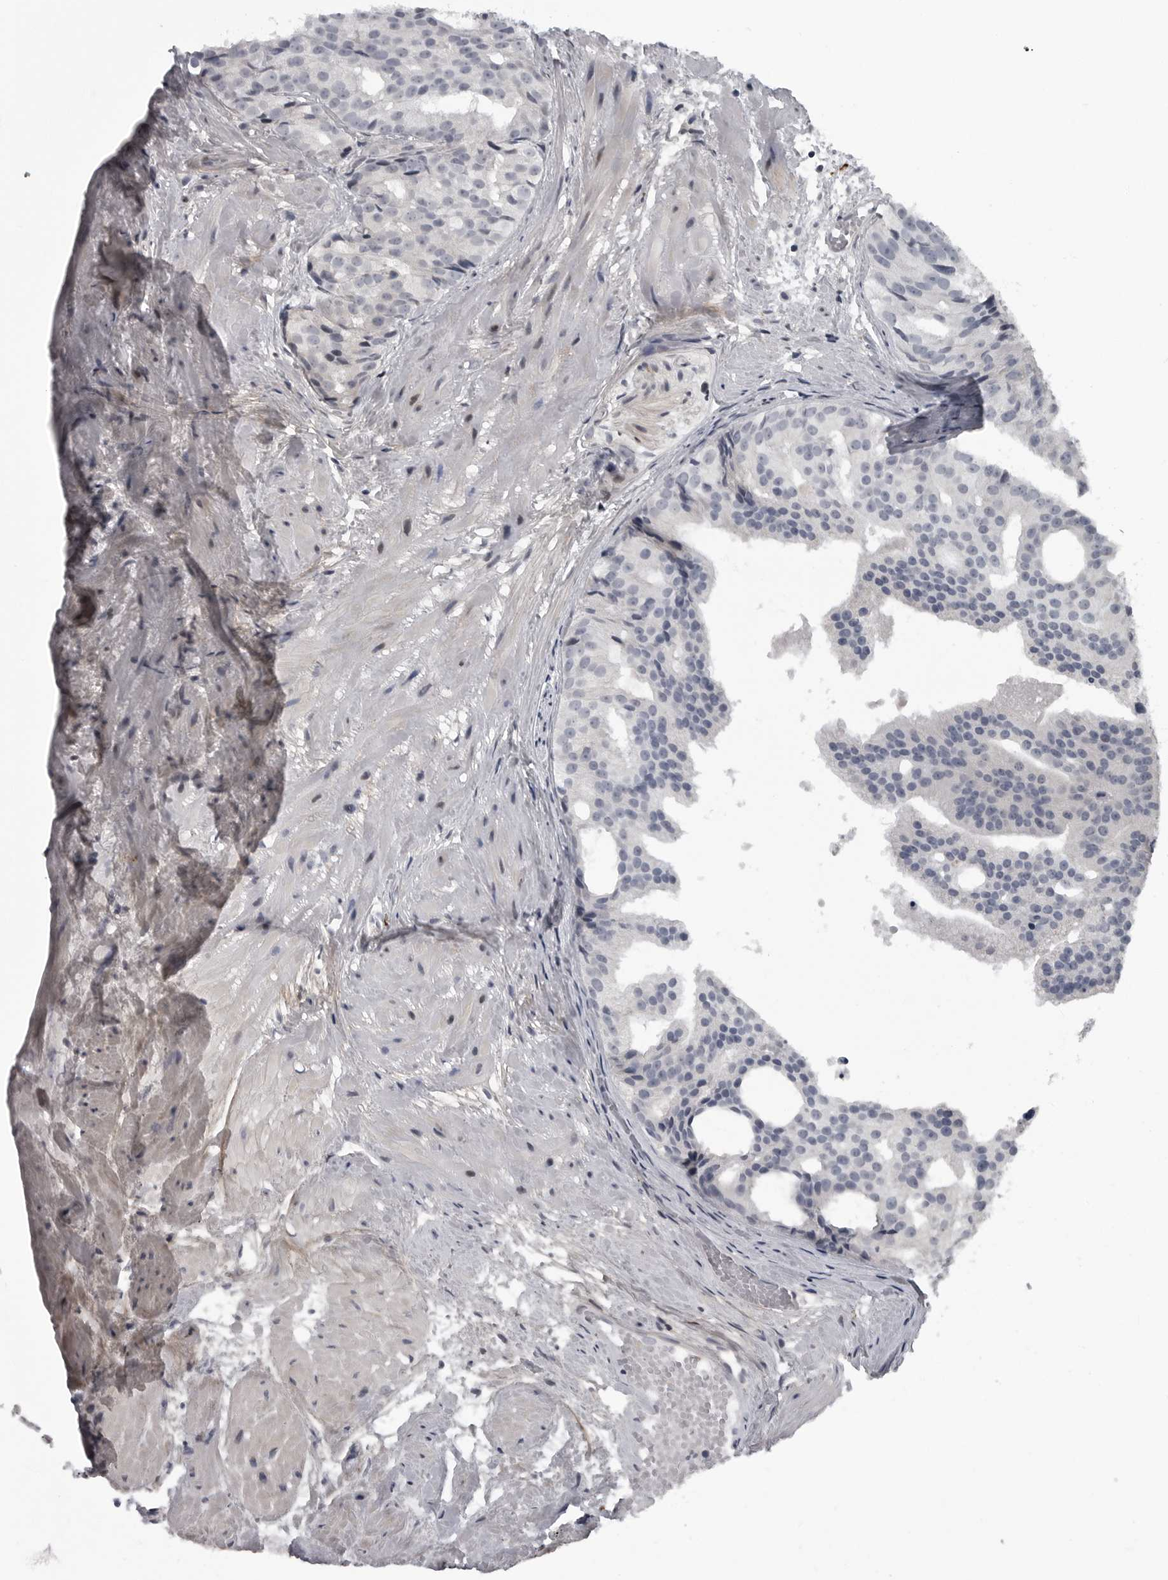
{"staining": {"intensity": "negative", "quantity": "none", "location": "none"}, "tissue": "prostate cancer", "cell_type": "Tumor cells", "image_type": "cancer", "snomed": [{"axis": "morphology", "description": "Adenocarcinoma, Low grade"}, {"axis": "topography", "description": "Prostate"}], "caption": "Tumor cells show no significant expression in adenocarcinoma (low-grade) (prostate).", "gene": "LYSMD1", "patient": {"sex": "male", "age": 88}}